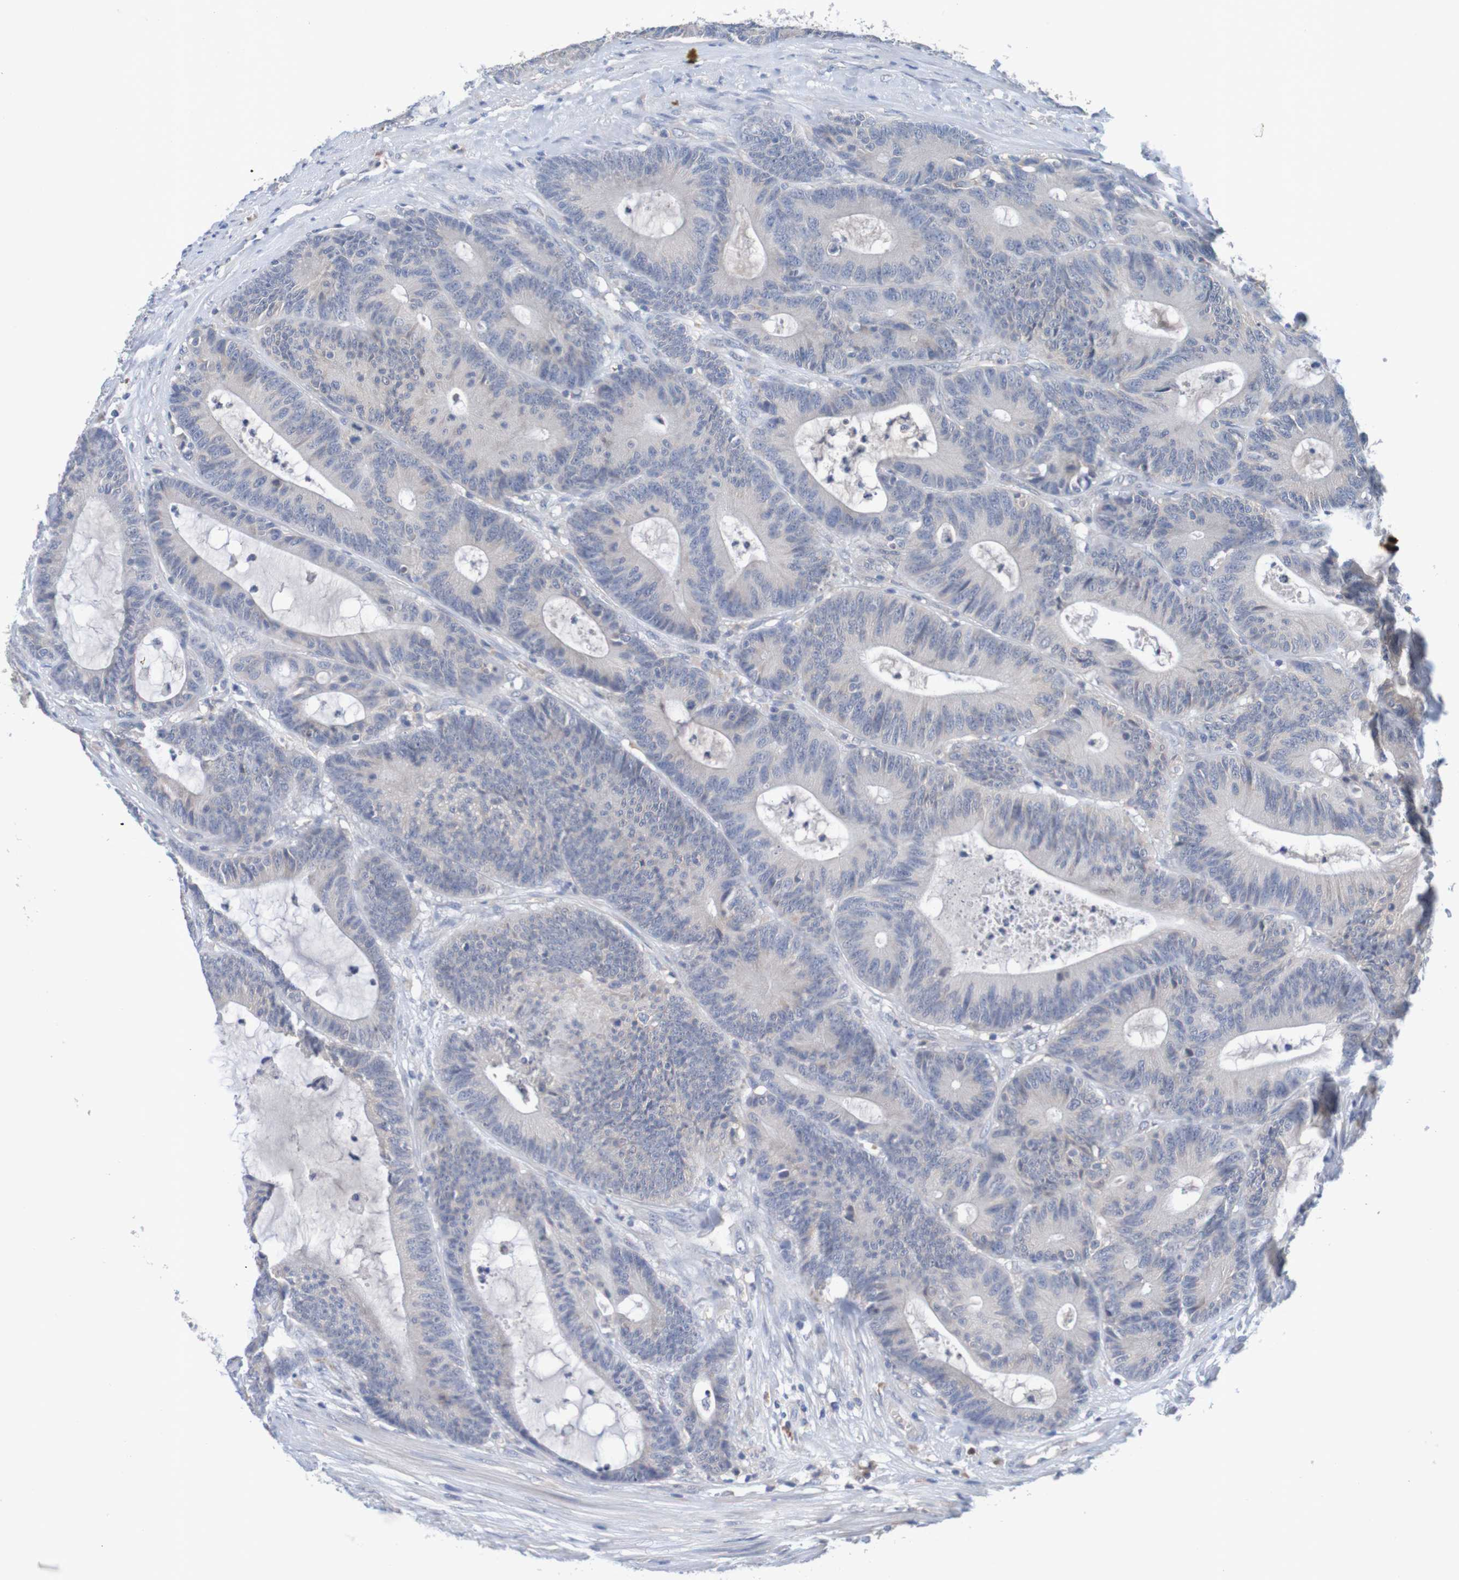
{"staining": {"intensity": "negative", "quantity": "none", "location": "none"}, "tissue": "colorectal cancer", "cell_type": "Tumor cells", "image_type": "cancer", "snomed": [{"axis": "morphology", "description": "Adenocarcinoma, NOS"}, {"axis": "topography", "description": "Colon"}], "caption": "Colorectal cancer was stained to show a protein in brown. There is no significant expression in tumor cells.", "gene": "LTA", "patient": {"sex": "female", "age": 84}}